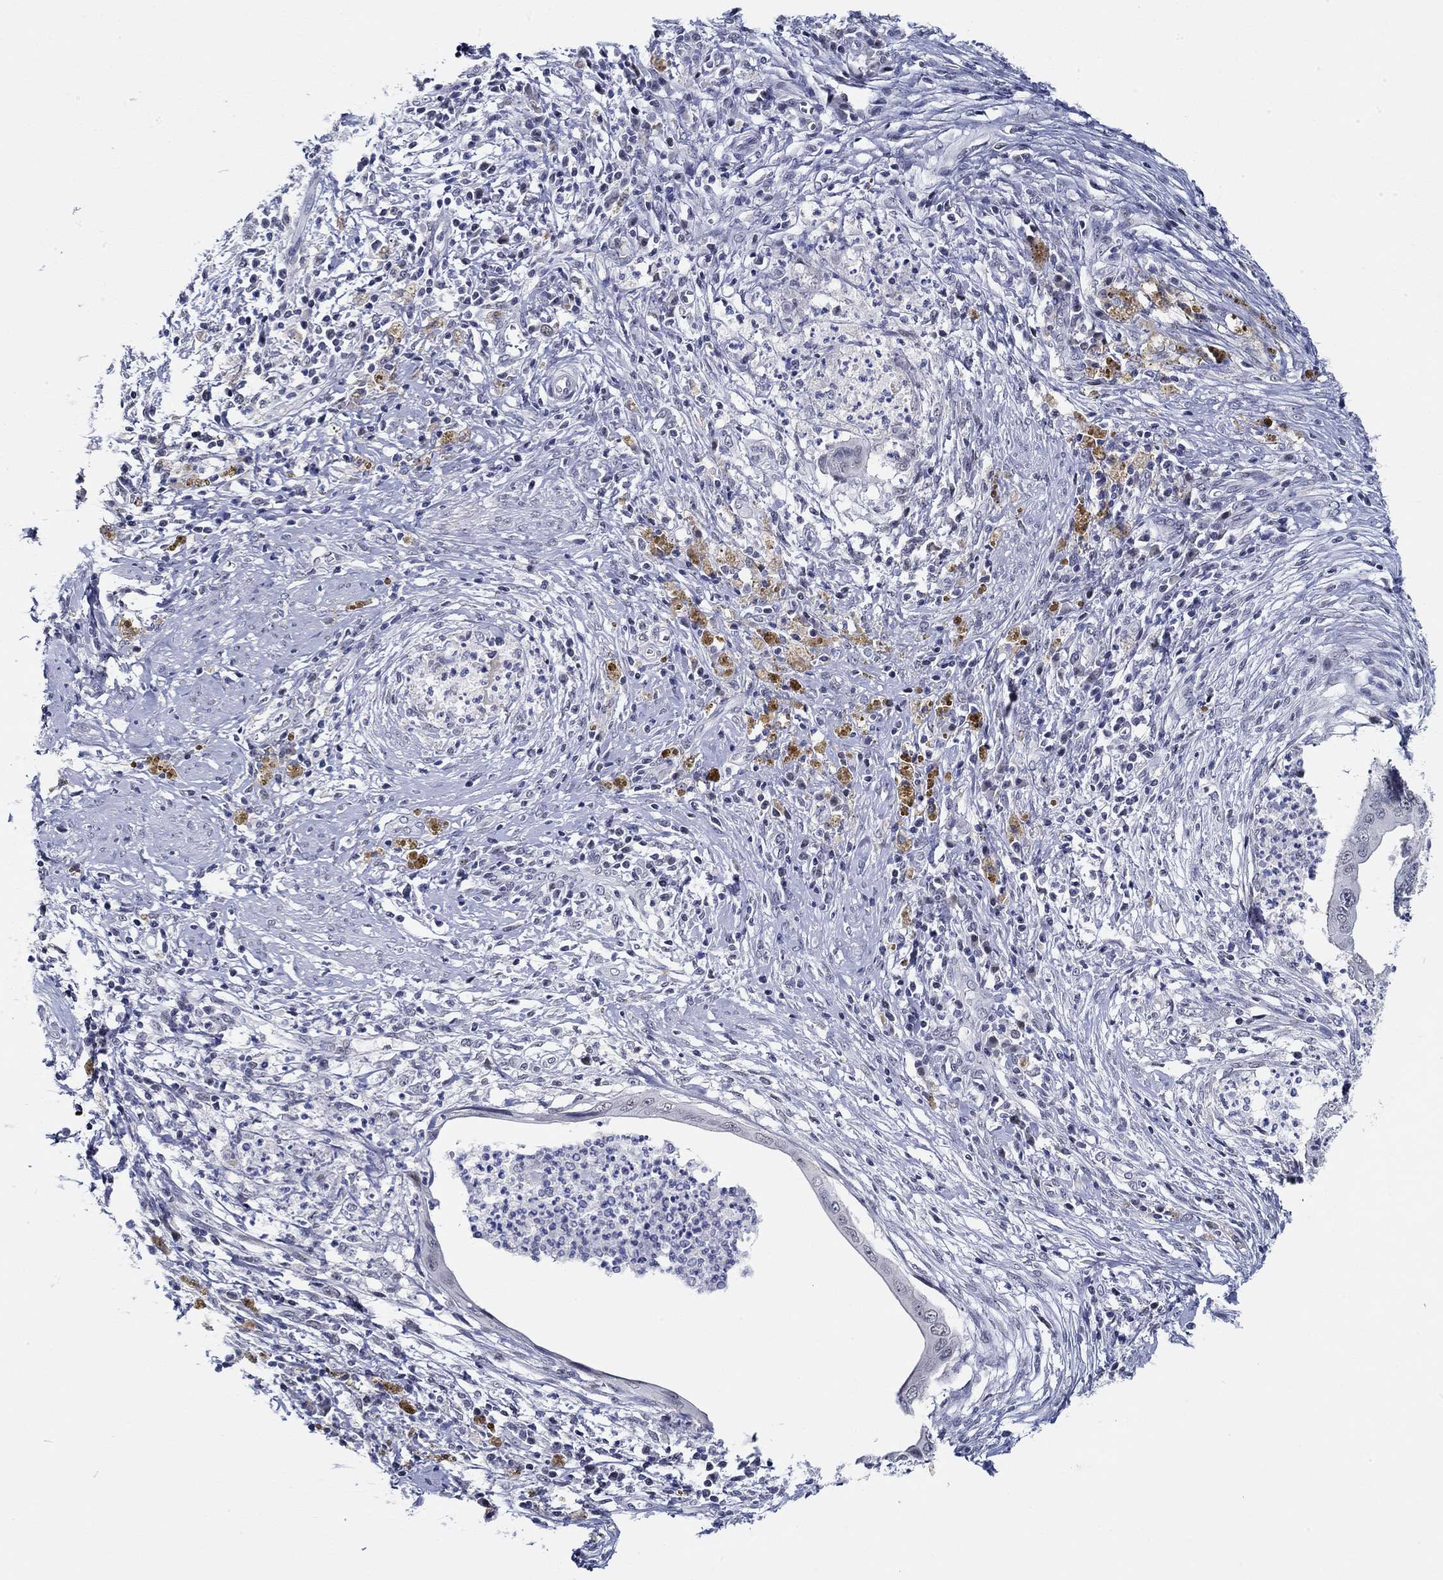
{"staining": {"intensity": "weak", "quantity": "<25%", "location": "nuclear"}, "tissue": "cervical cancer", "cell_type": "Tumor cells", "image_type": "cancer", "snomed": [{"axis": "morphology", "description": "Adenocarcinoma, NOS"}, {"axis": "topography", "description": "Cervix"}], "caption": "The histopathology image displays no staining of tumor cells in adenocarcinoma (cervical).", "gene": "SLC34A1", "patient": {"sex": "female", "age": 42}}